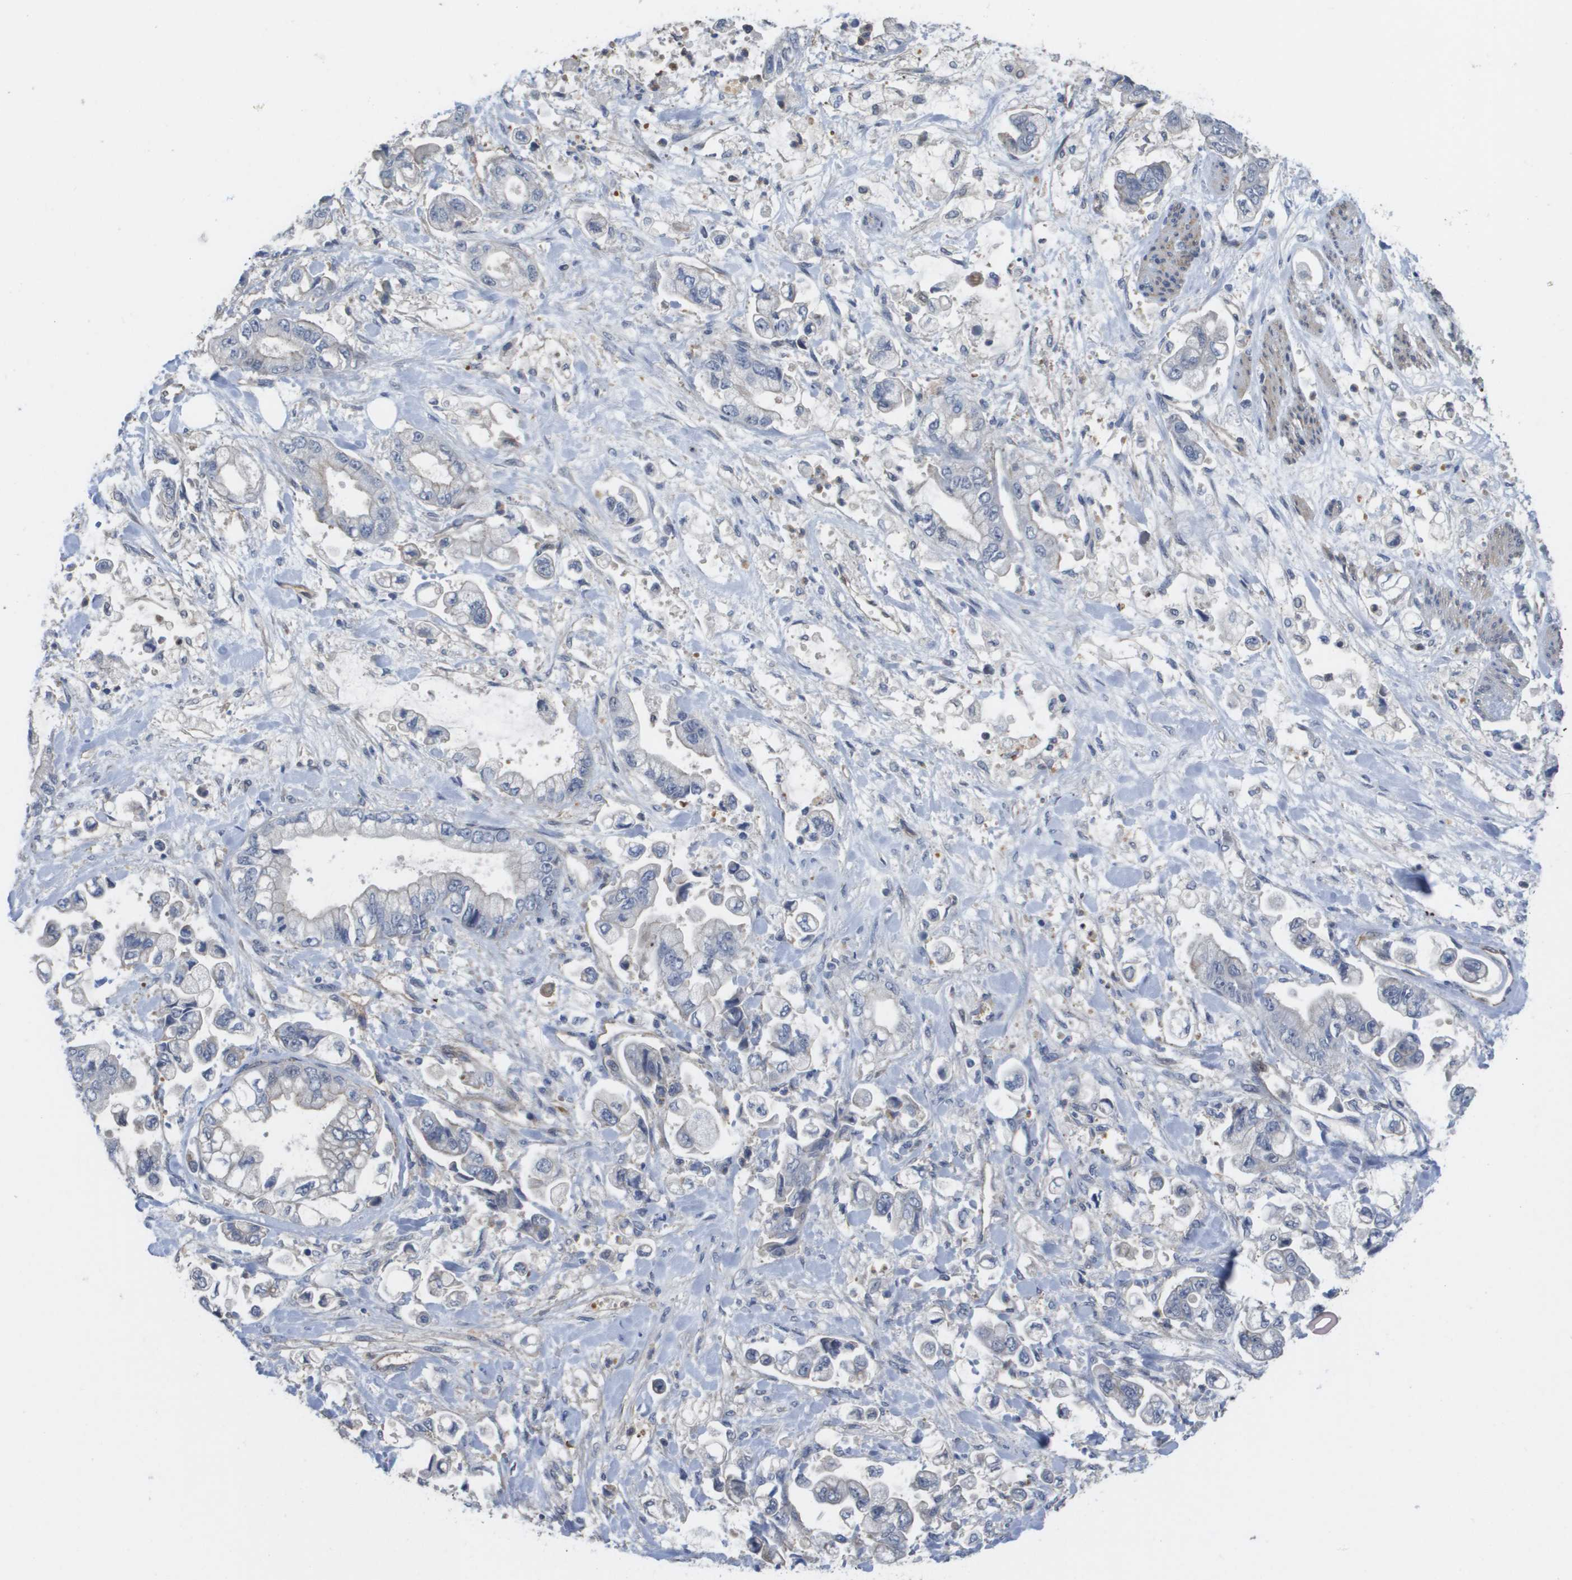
{"staining": {"intensity": "negative", "quantity": "none", "location": "none"}, "tissue": "stomach cancer", "cell_type": "Tumor cells", "image_type": "cancer", "snomed": [{"axis": "morphology", "description": "Normal tissue, NOS"}, {"axis": "morphology", "description": "Adenocarcinoma, NOS"}, {"axis": "topography", "description": "Stomach"}], "caption": "This is an IHC photomicrograph of adenocarcinoma (stomach). There is no staining in tumor cells.", "gene": "RNF112", "patient": {"sex": "male", "age": 62}}